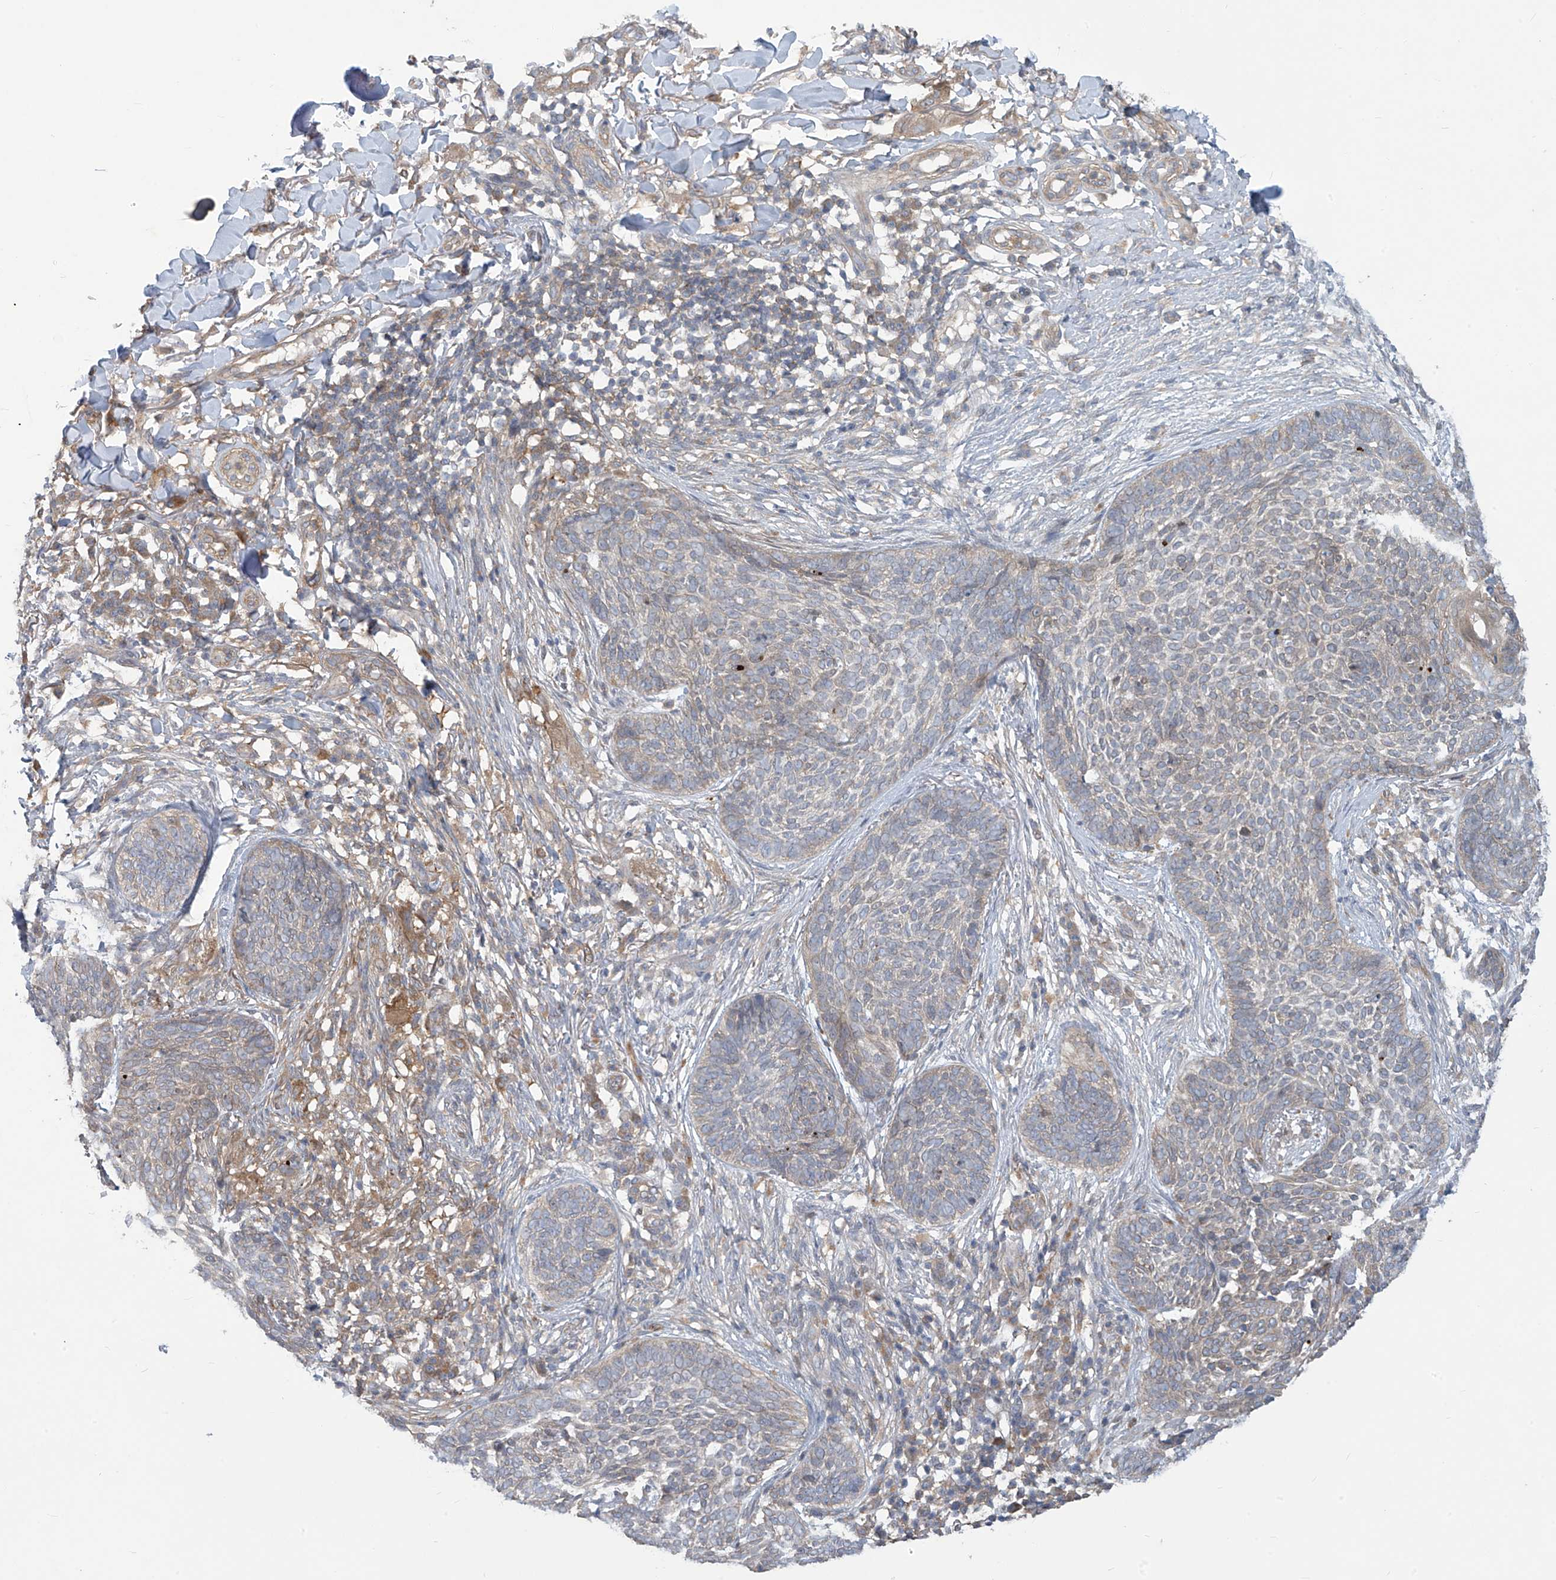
{"staining": {"intensity": "weak", "quantity": "25%-75%", "location": "cytoplasmic/membranous"}, "tissue": "skin cancer", "cell_type": "Tumor cells", "image_type": "cancer", "snomed": [{"axis": "morphology", "description": "Basal cell carcinoma"}, {"axis": "topography", "description": "Skin"}], "caption": "Immunohistochemical staining of skin cancer reveals low levels of weak cytoplasmic/membranous protein staining in about 25%-75% of tumor cells.", "gene": "ADI1", "patient": {"sex": "female", "age": 64}}